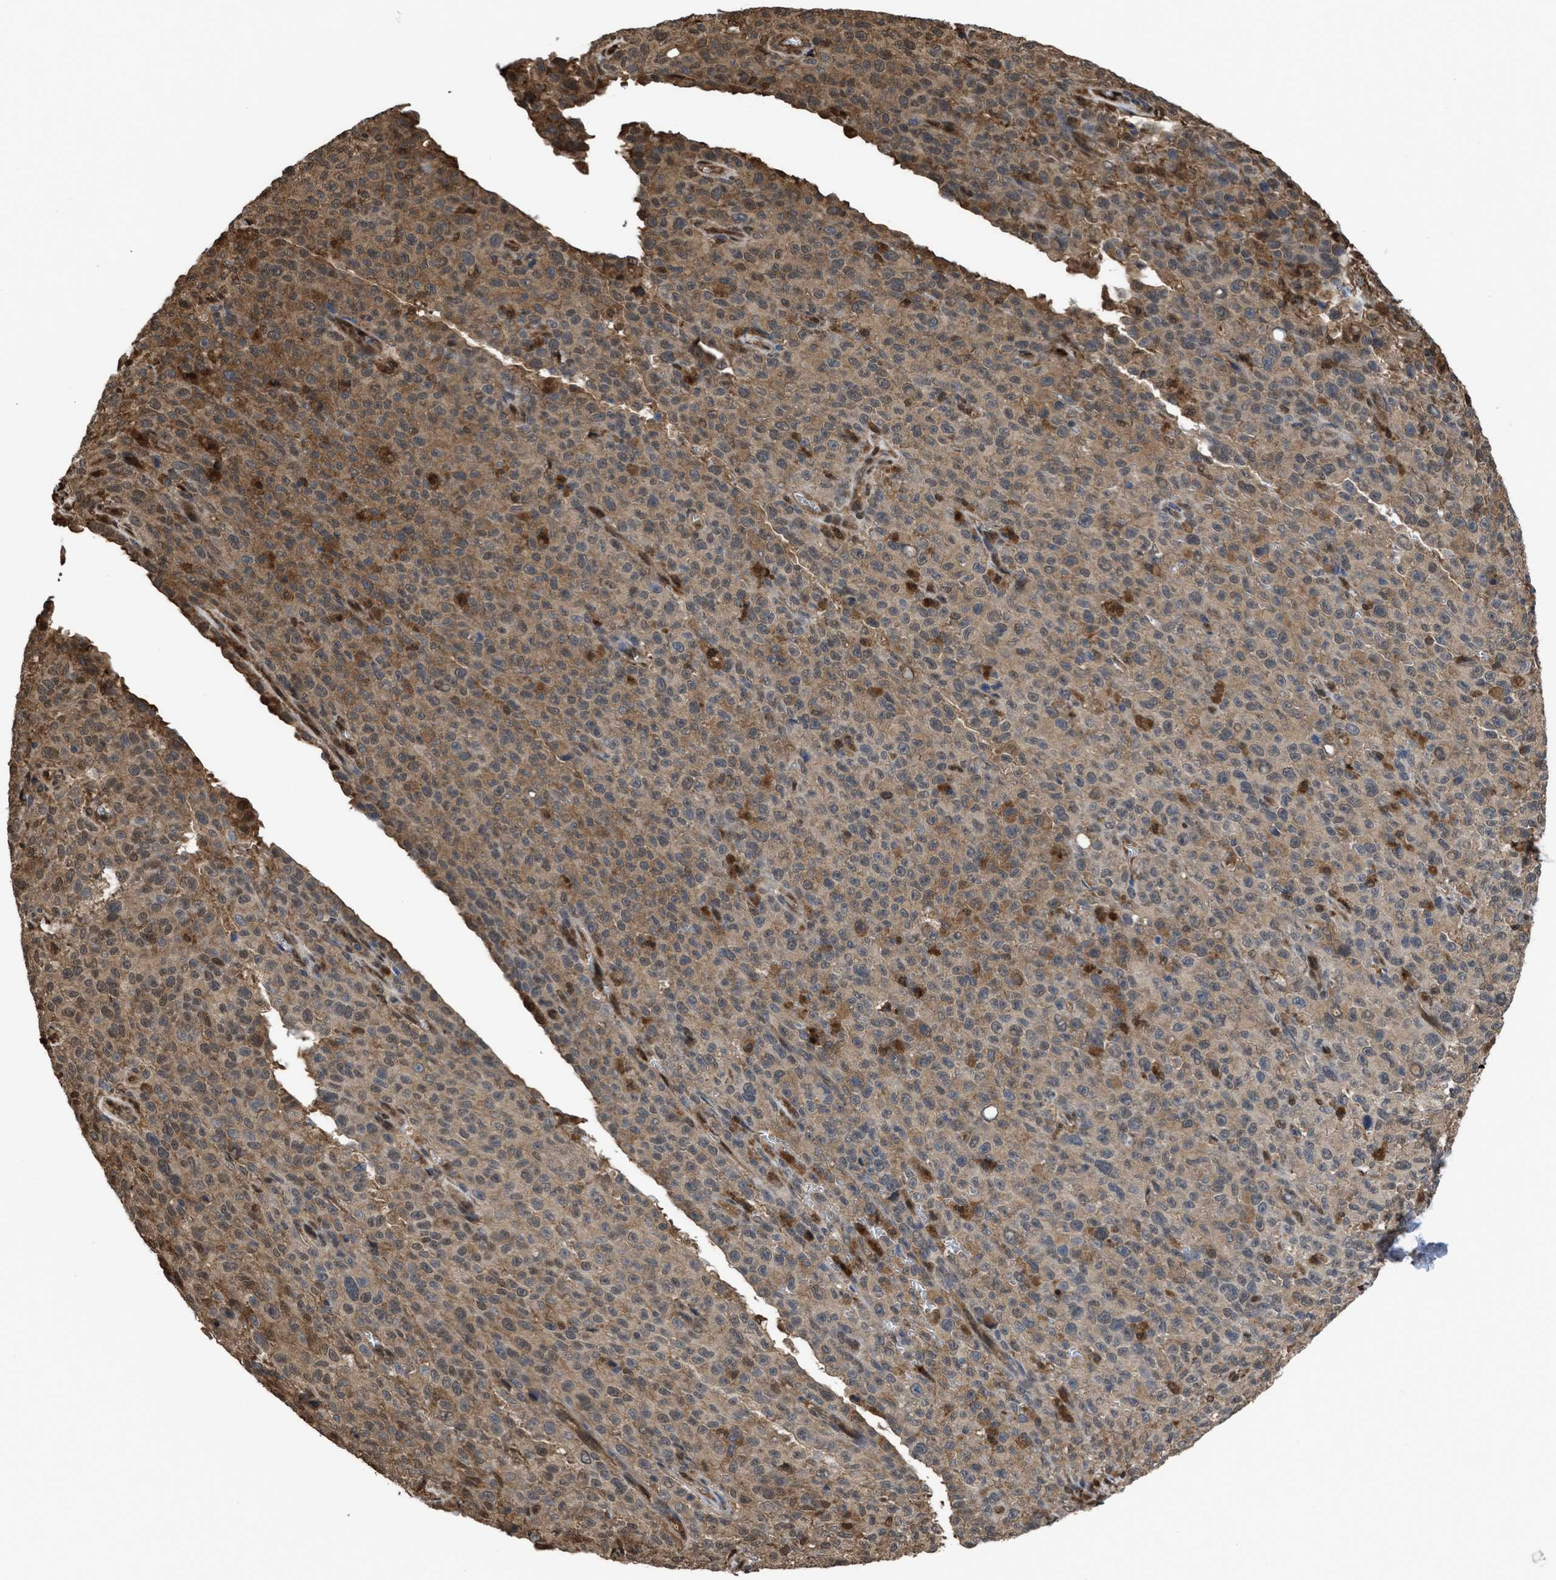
{"staining": {"intensity": "moderate", "quantity": ">75%", "location": "cytoplasmic/membranous"}, "tissue": "melanoma", "cell_type": "Tumor cells", "image_type": "cancer", "snomed": [{"axis": "morphology", "description": "Malignant melanoma, NOS"}, {"axis": "topography", "description": "Skin"}], "caption": "A brown stain highlights moderate cytoplasmic/membranous positivity of a protein in human malignant melanoma tumor cells.", "gene": "YWHAG", "patient": {"sex": "female", "age": 82}}